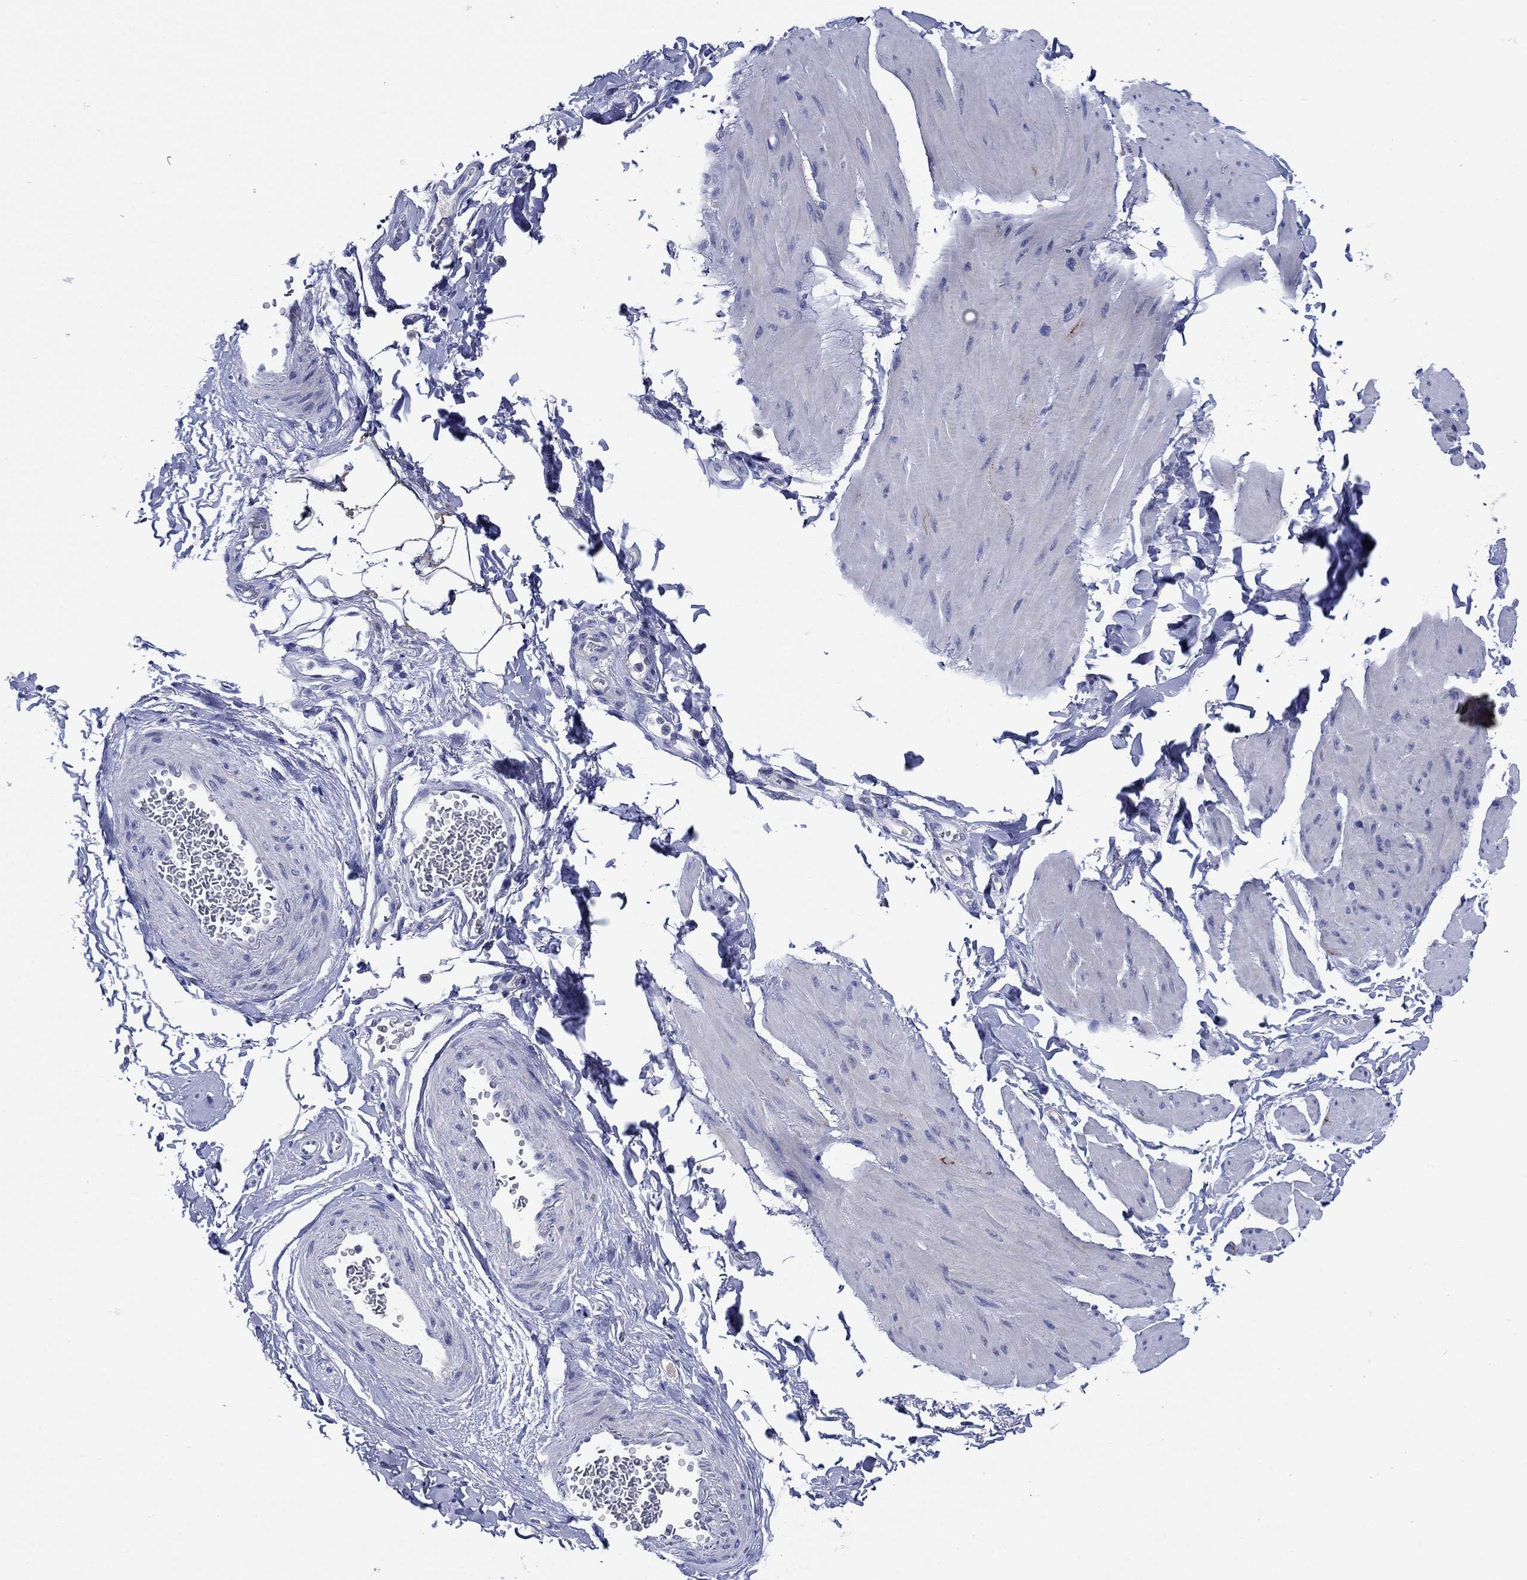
{"staining": {"intensity": "negative", "quantity": "none", "location": "none"}, "tissue": "smooth muscle", "cell_type": "Smooth muscle cells", "image_type": "normal", "snomed": [{"axis": "morphology", "description": "Normal tissue, NOS"}, {"axis": "topography", "description": "Adipose tissue"}, {"axis": "topography", "description": "Smooth muscle"}, {"axis": "topography", "description": "Peripheral nerve tissue"}], "caption": "Immunohistochemical staining of normal human smooth muscle exhibits no significant expression in smooth muscle cells.", "gene": "ENSG00000251537", "patient": {"sex": "male", "age": 83}}